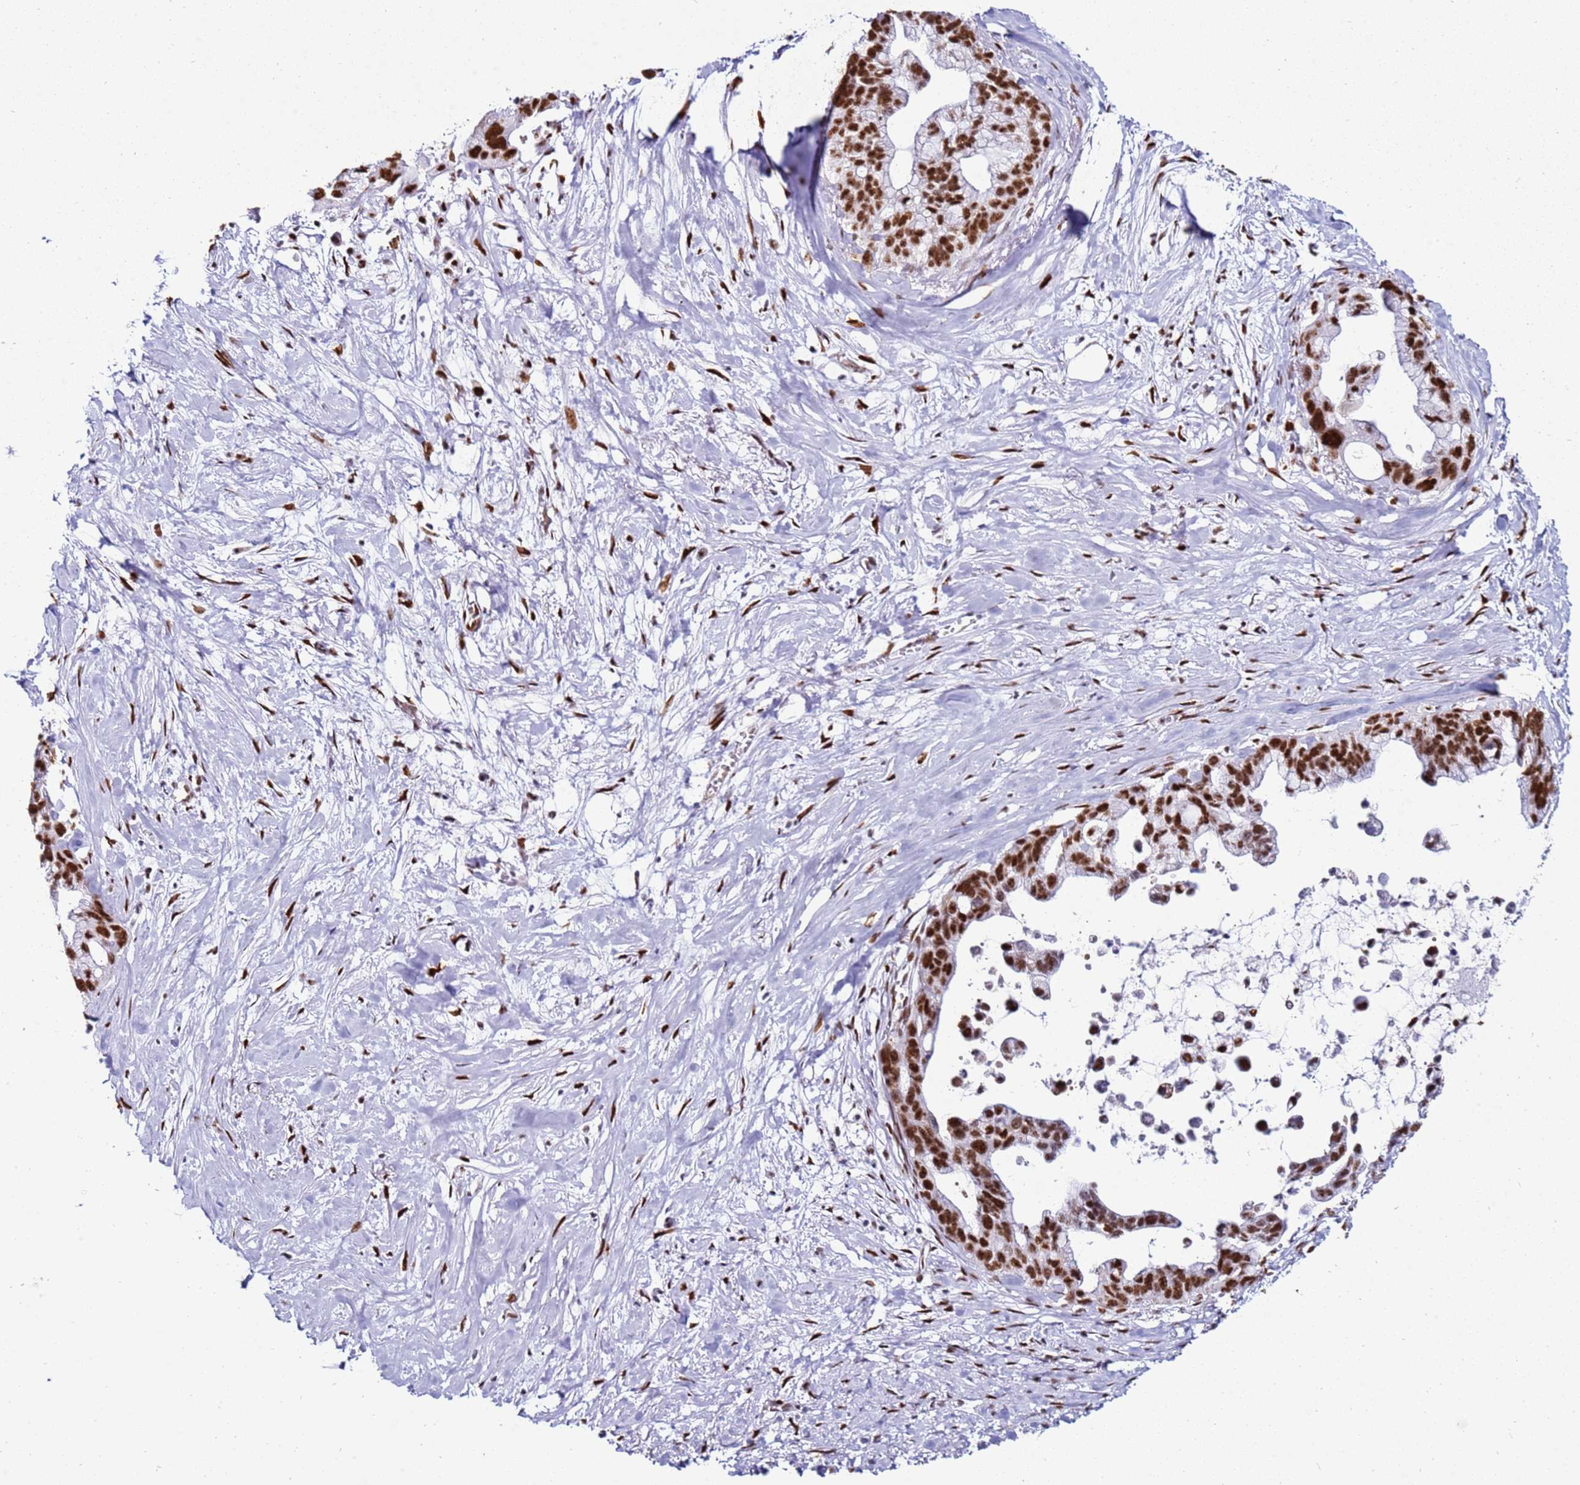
{"staining": {"intensity": "strong", "quantity": ">75%", "location": "nuclear"}, "tissue": "pancreatic cancer", "cell_type": "Tumor cells", "image_type": "cancer", "snomed": [{"axis": "morphology", "description": "Adenocarcinoma, NOS"}, {"axis": "topography", "description": "Pancreas"}], "caption": "IHC histopathology image of neoplastic tissue: pancreatic adenocarcinoma stained using immunohistochemistry (IHC) demonstrates high levels of strong protein expression localized specifically in the nuclear of tumor cells, appearing as a nuclear brown color.", "gene": "KPNA4", "patient": {"sex": "female", "age": 83}}